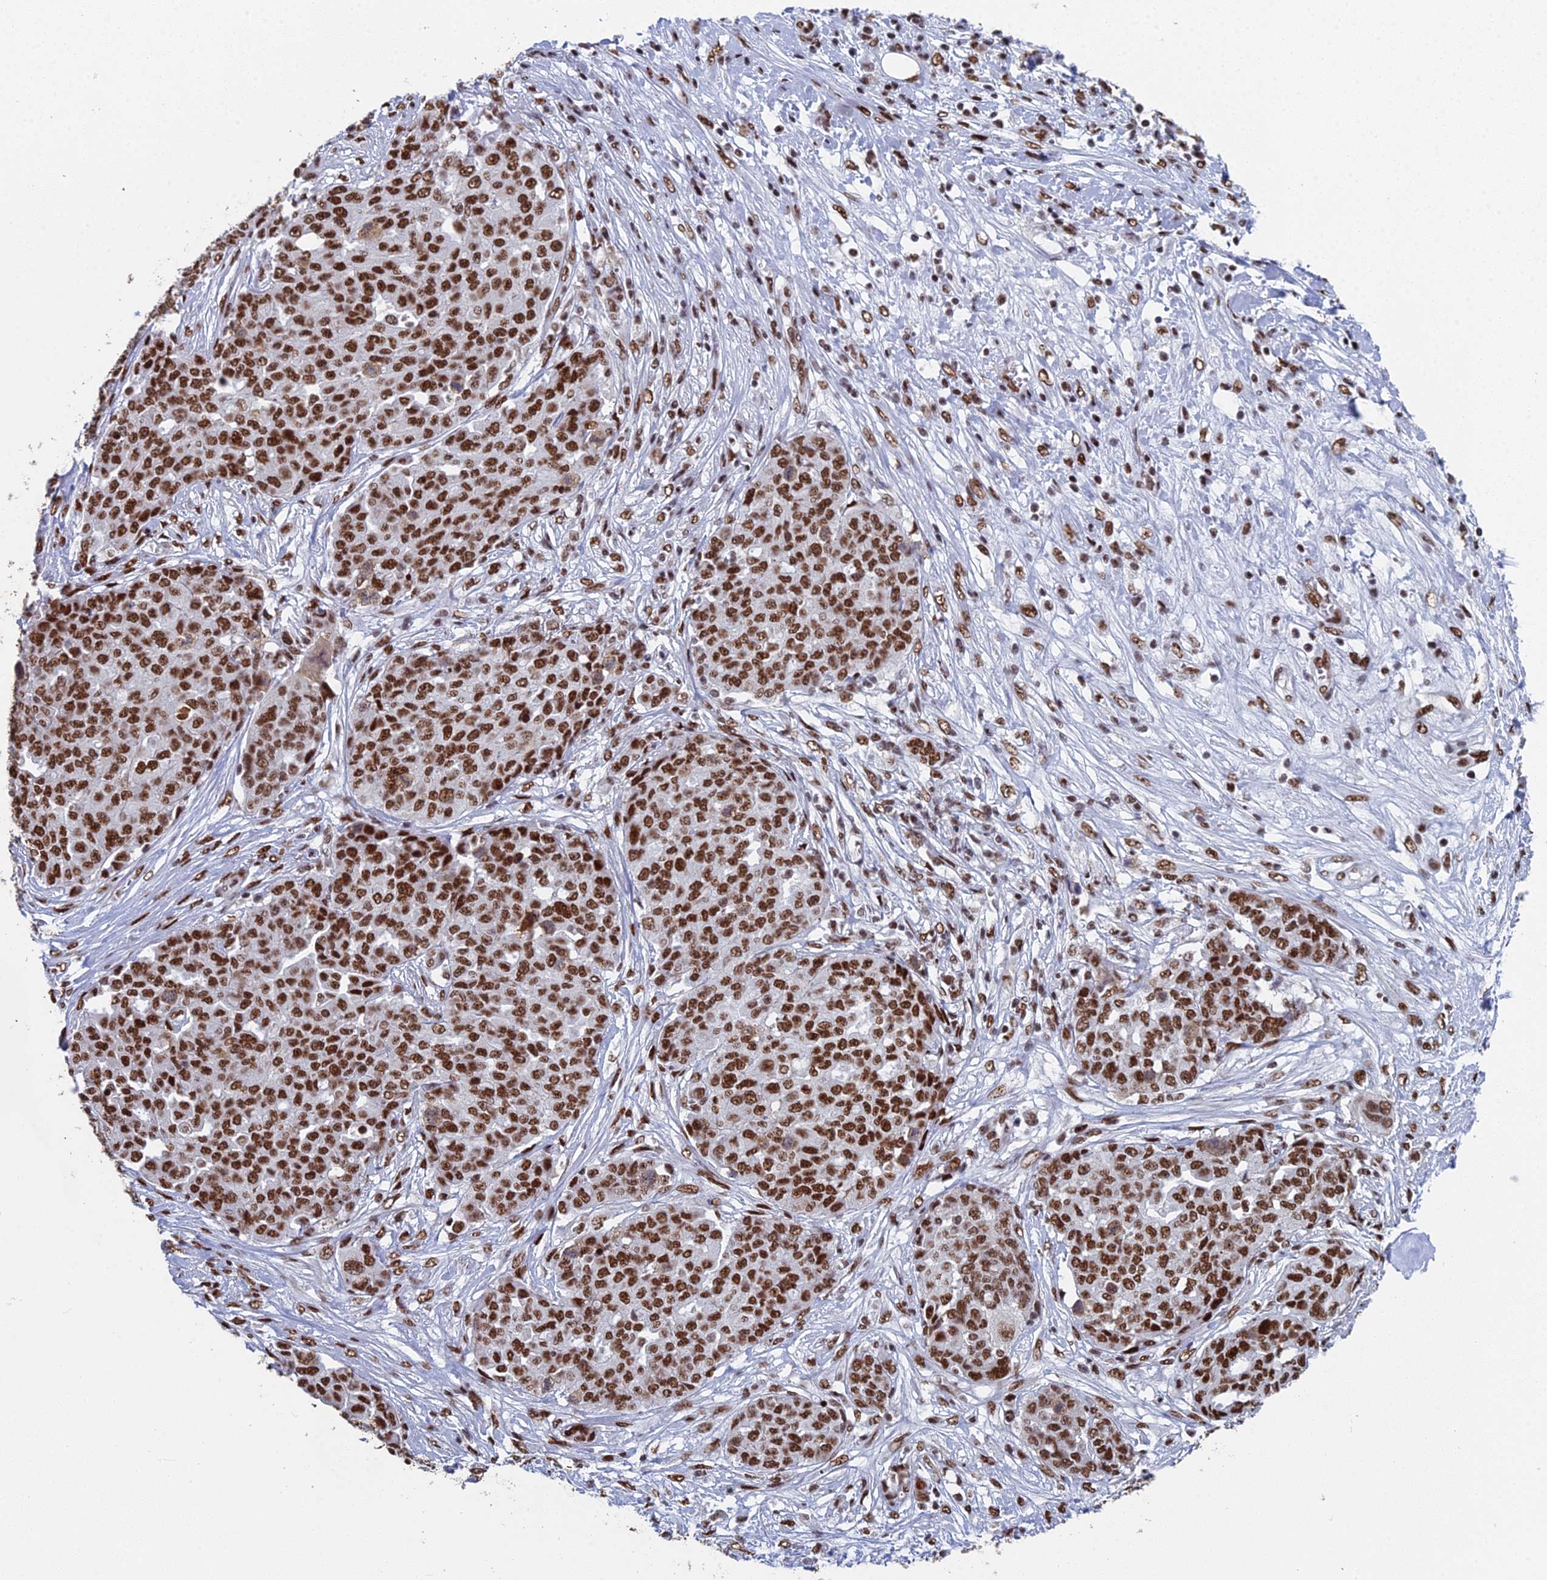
{"staining": {"intensity": "strong", "quantity": ">75%", "location": "nuclear"}, "tissue": "ovarian cancer", "cell_type": "Tumor cells", "image_type": "cancer", "snomed": [{"axis": "morphology", "description": "Cystadenocarcinoma, serous, NOS"}, {"axis": "topography", "description": "Soft tissue"}, {"axis": "topography", "description": "Ovary"}], "caption": "Strong nuclear positivity for a protein is identified in about >75% of tumor cells of ovarian cancer using immunohistochemistry (IHC).", "gene": "SF3B3", "patient": {"sex": "female", "age": 57}}